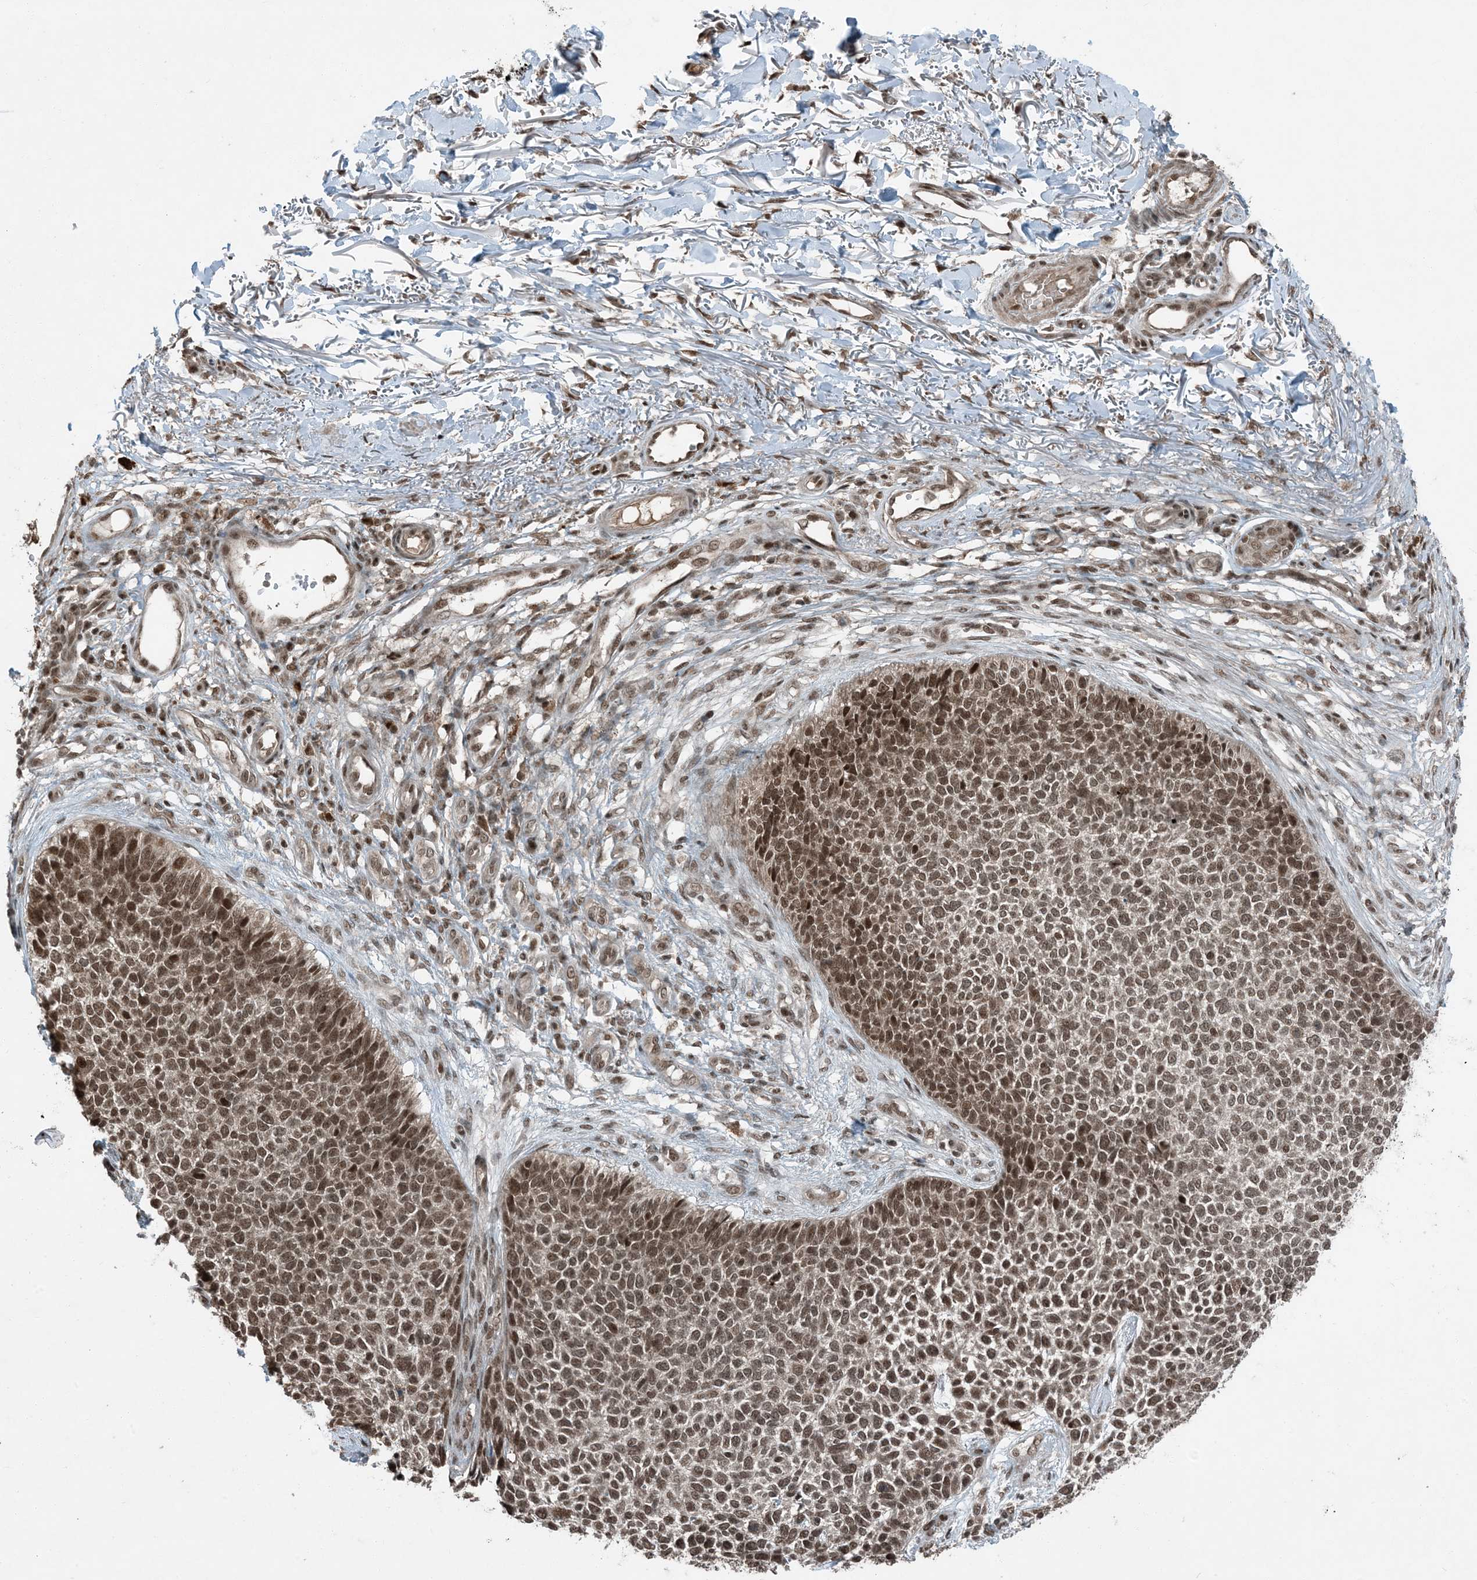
{"staining": {"intensity": "moderate", "quantity": ">75%", "location": "nuclear"}, "tissue": "skin cancer", "cell_type": "Tumor cells", "image_type": "cancer", "snomed": [{"axis": "morphology", "description": "Basal cell carcinoma"}, {"axis": "topography", "description": "Skin"}], "caption": "Skin cancer (basal cell carcinoma) was stained to show a protein in brown. There is medium levels of moderate nuclear positivity in about >75% of tumor cells.", "gene": "TRAPPC12", "patient": {"sex": "female", "age": 84}}